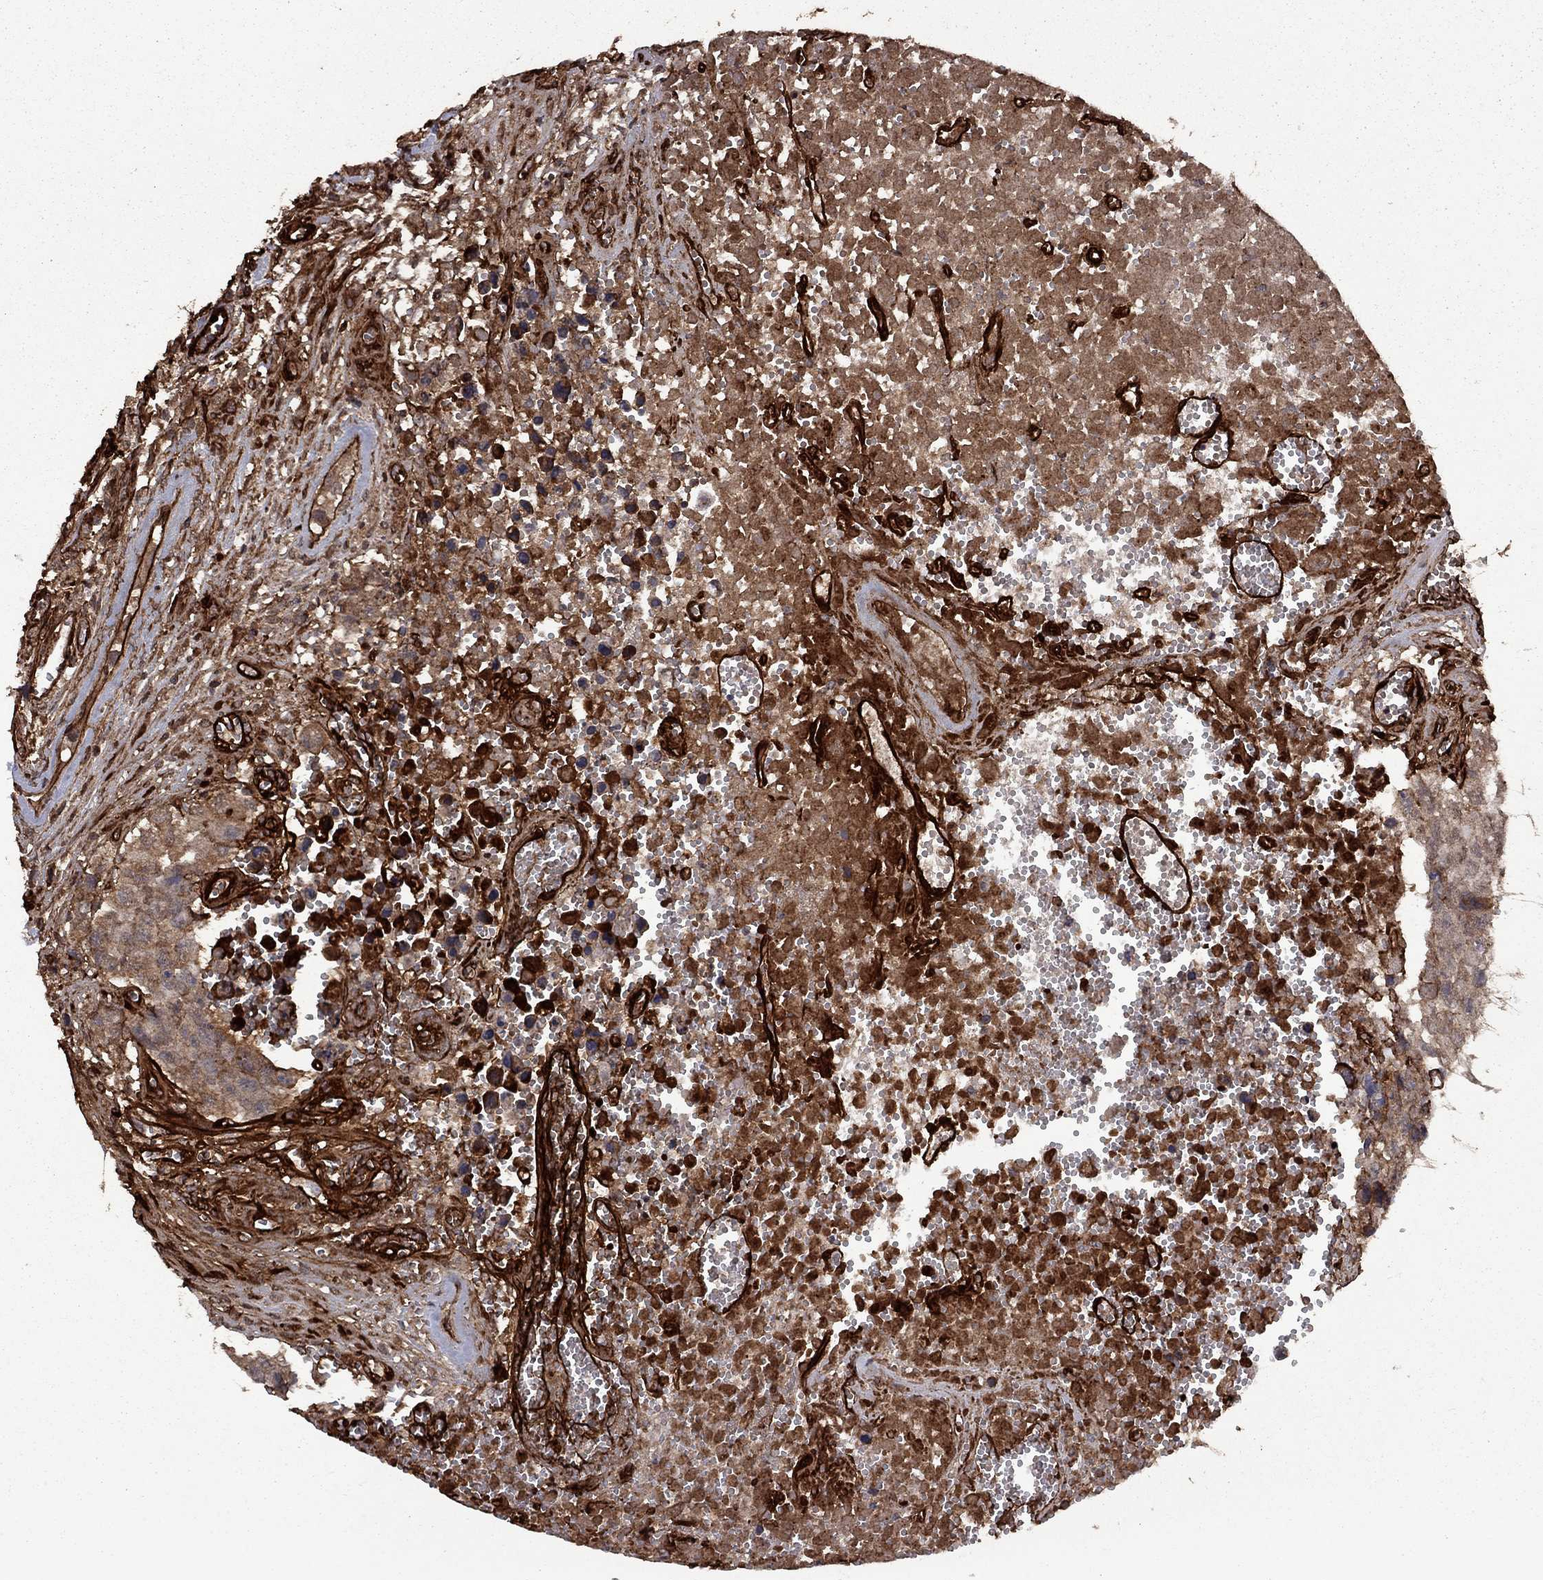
{"staining": {"intensity": "moderate", "quantity": "25%-75%", "location": "cytoplasmic/membranous"}, "tissue": "testis cancer", "cell_type": "Tumor cells", "image_type": "cancer", "snomed": [{"axis": "morphology", "description": "Carcinoma, Embryonal, NOS"}, {"axis": "topography", "description": "Testis"}], "caption": "There is medium levels of moderate cytoplasmic/membranous expression in tumor cells of testis cancer, as demonstrated by immunohistochemical staining (brown color).", "gene": "COL18A1", "patient": {"sex": "male", "age": 23}}